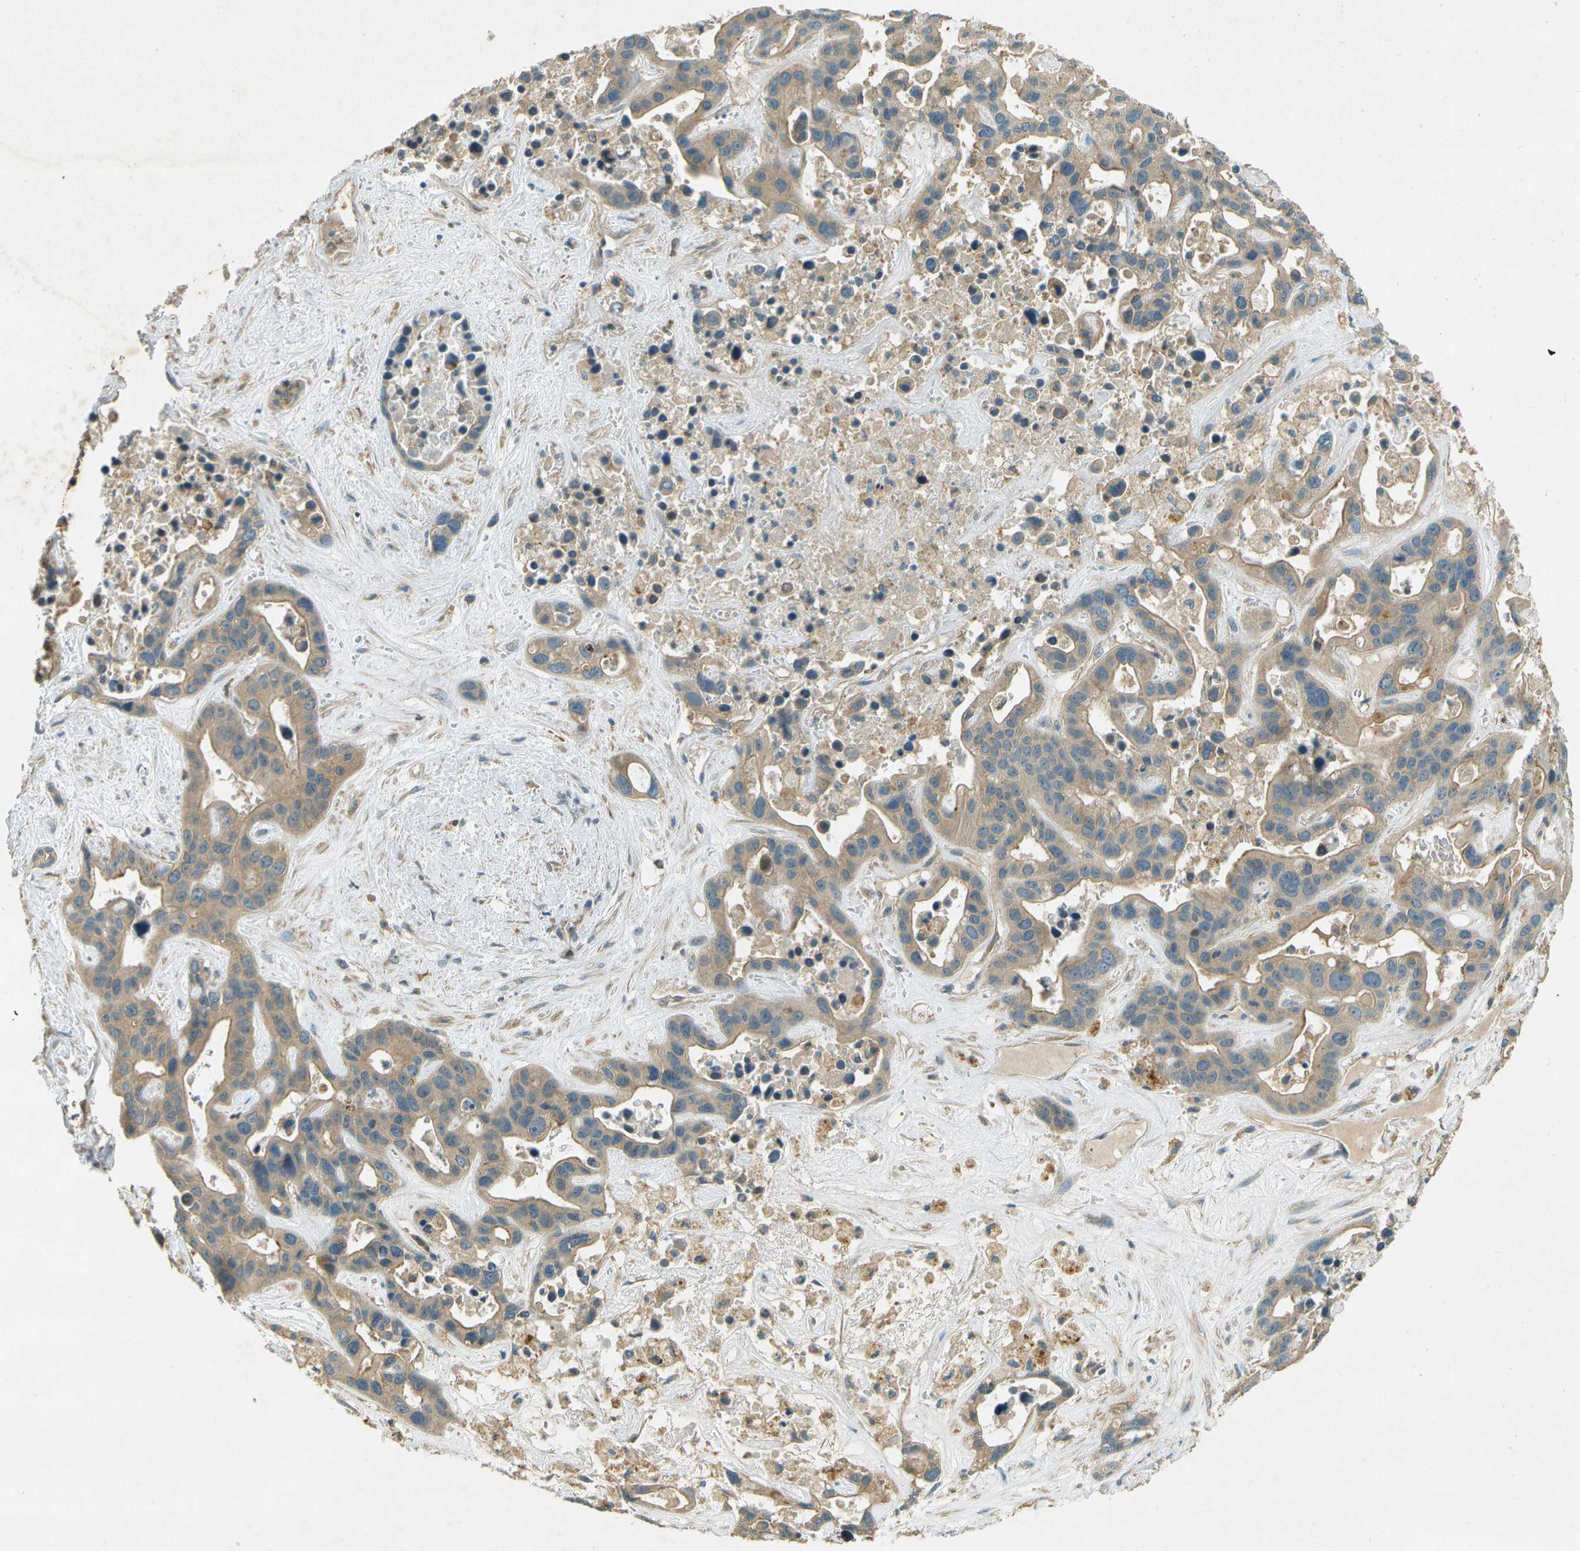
{"staining": {"intensity": "weak", "quantity": ">75%", "location": "cytoplasmic/membranous"}, "tissue": "liver cancer", "cell_type": "Tumor cells", "image_type": "cancer", "snomed": [{"axis": "morphology", "description": "Cholangiocarcinoma"}, {"axis": "topography", "description": "Liver"}], "caption": "This histopathology image shows cholangiocarcinoma (liver) stained with IHC to label a protein in brown. The cytoplasmic/membranous of tumor cells show weak positivity for the protein. Nuclei are counter-stained blue.", "gene": "NUDT4", "patient": {"sex": "female", "age": 65}}